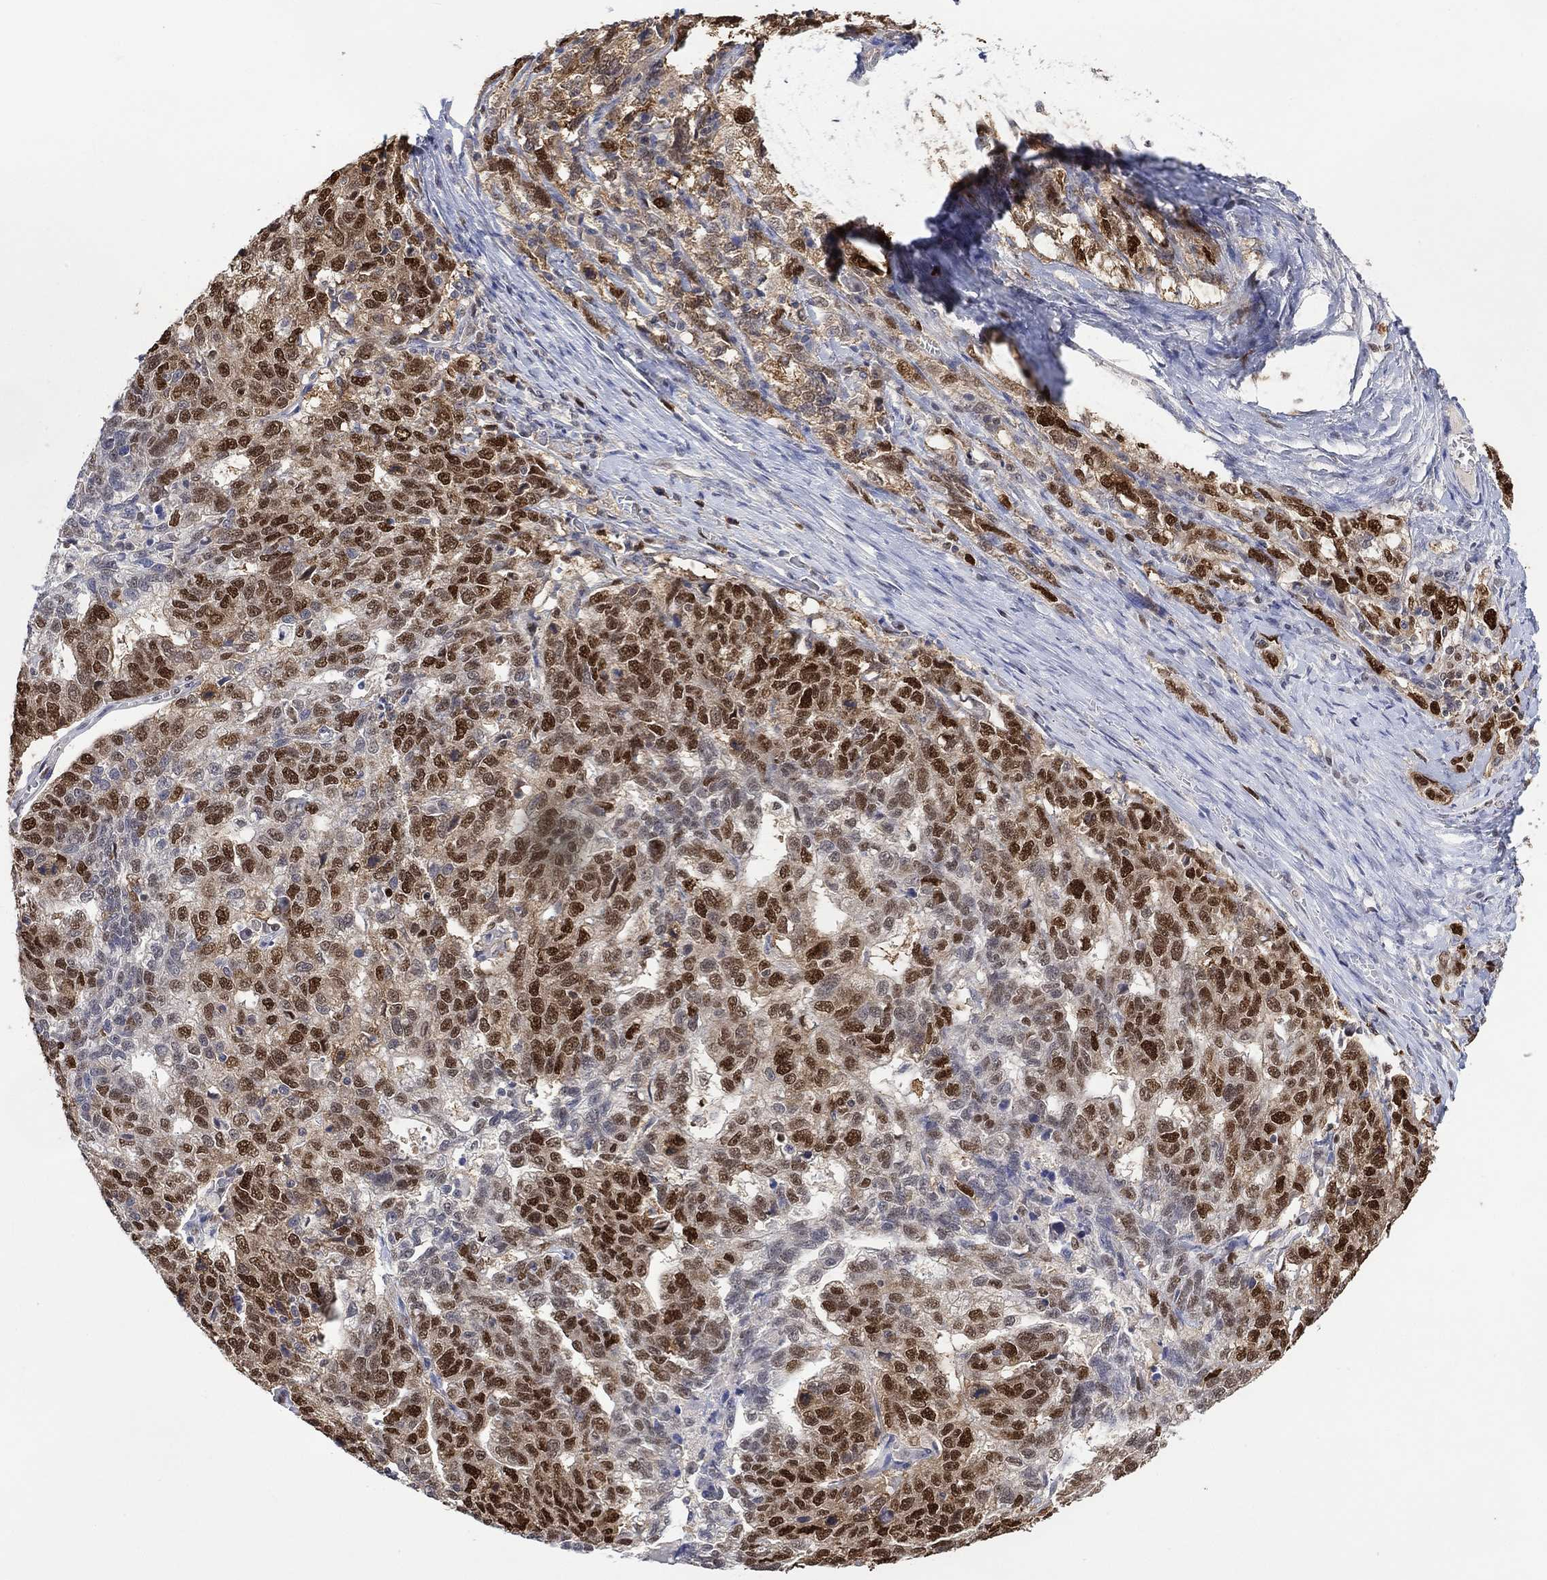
{"staining": {"intensity": "strong", "quantity": ">75%", "location": "cytoplasmic/membranous,nuclear"}, "tissue": "ovarian cancer", "cell_type": "Tumor cells", "image_type": "cancer", "snomed": [{"axis": "morphology", "description": "Cystadenocarcinoma, serous, NOS"}, {"axis": "topography", "description": "Ovary"}], "caption": "Immunohistochemical staining of ovarian serous cystadenocarcinoma displays strong cytoplasmic/membranous and nuclear protein positivity in about >75% of tumor cells.", "gene": "RAD54L2", "patient": {"sex": "female", "age": 71}}